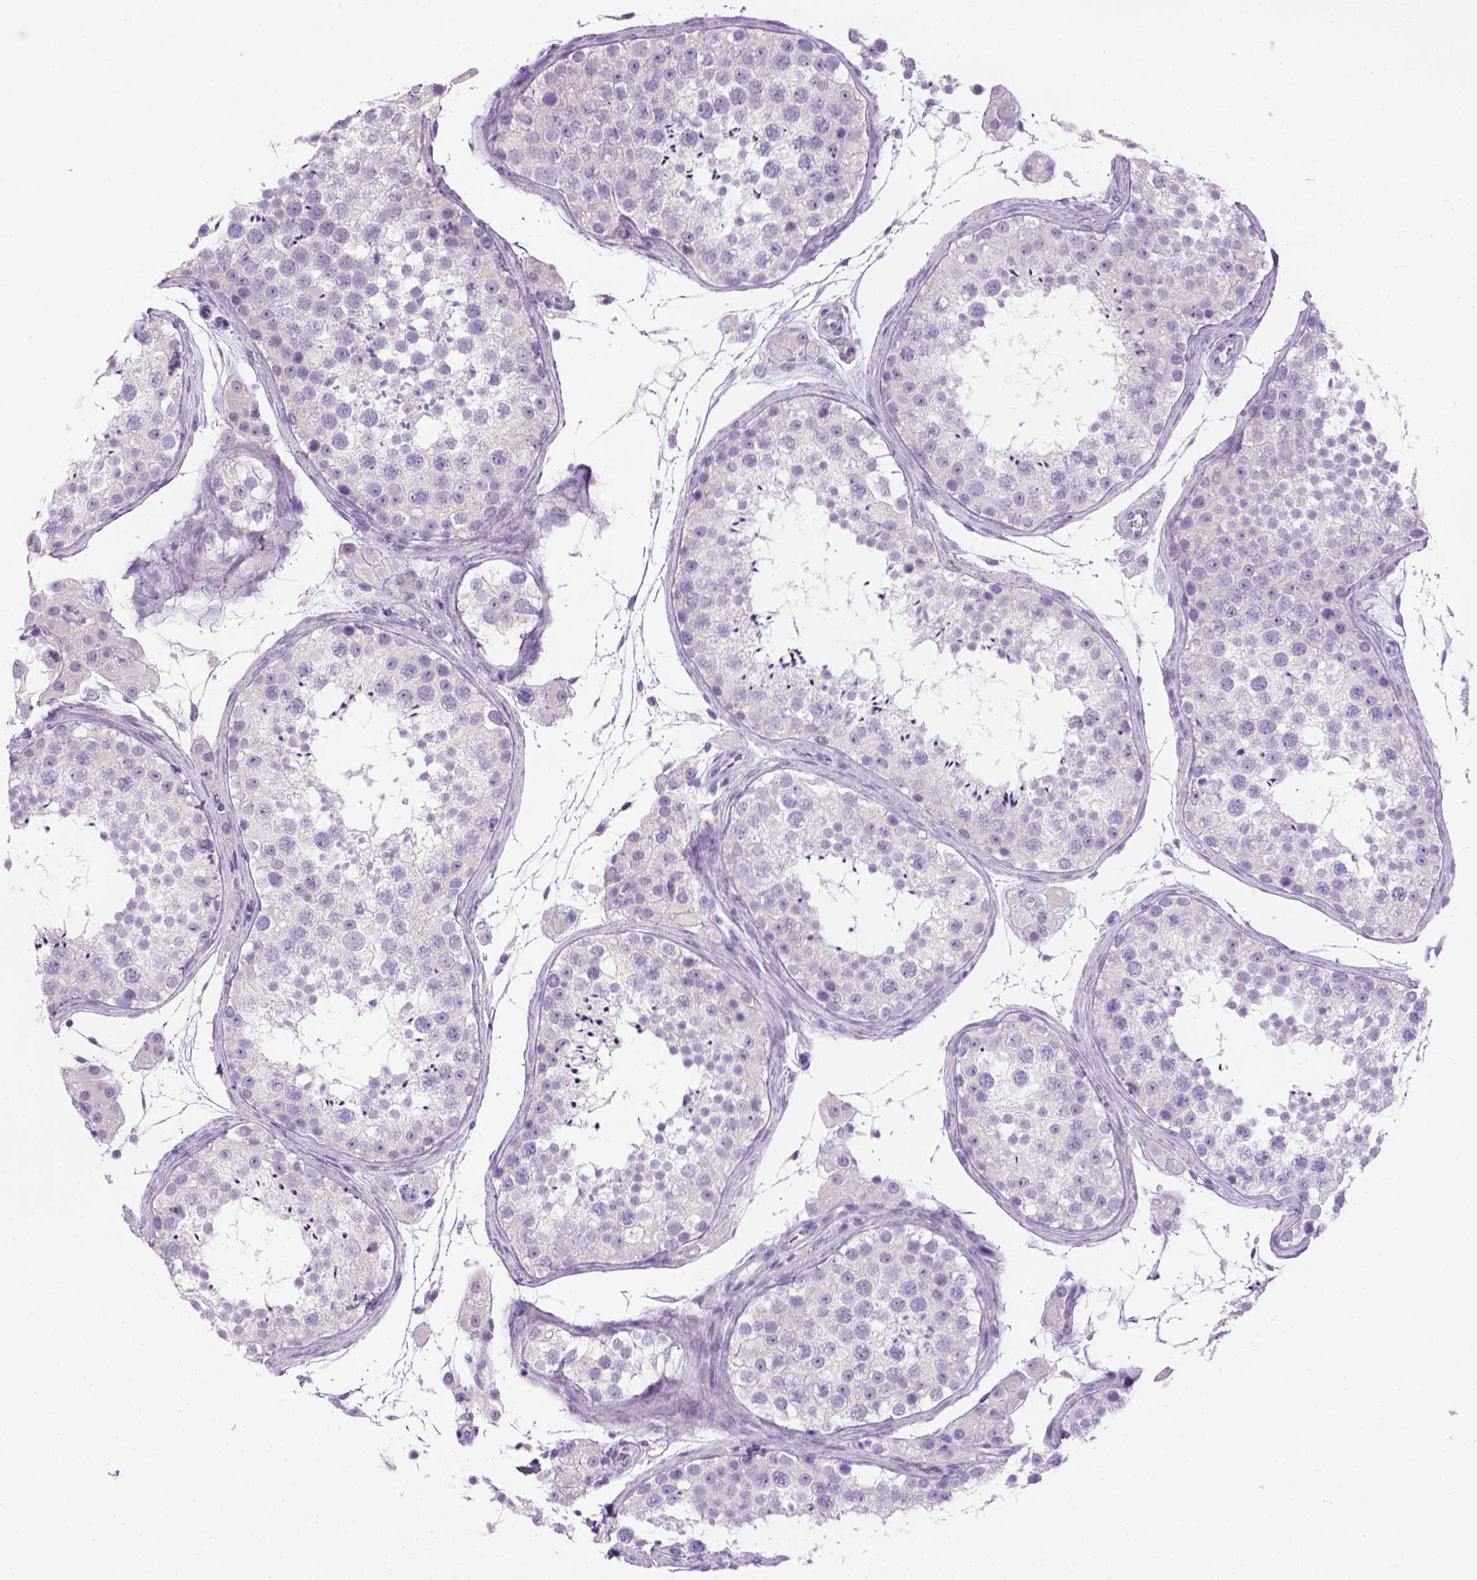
{"staining": {"intensity": "negative", "quantity": "none", "location": "none"}, "tissue": "testis", "cell_type": "Cells in seminiferous ducts", "image_type": "normal", "snomed": [{"axis": "morphology", "description": "Normal tissue, NOS"}, {"axis": "topography", "description": "Testis"}], "caption": "An image of testis stained for a protein demonstrates no brown staining in cells in seminiferous ducts. The staining was performed using DAB (3,3'-diaminobenzidine) to visualize the protein expression in brown, while the nuclei were stained in blue with hematoxylin (Magnification: 20x).", "gene": "TMEM38A", "patient": {"sex": "male", "age": 41}}